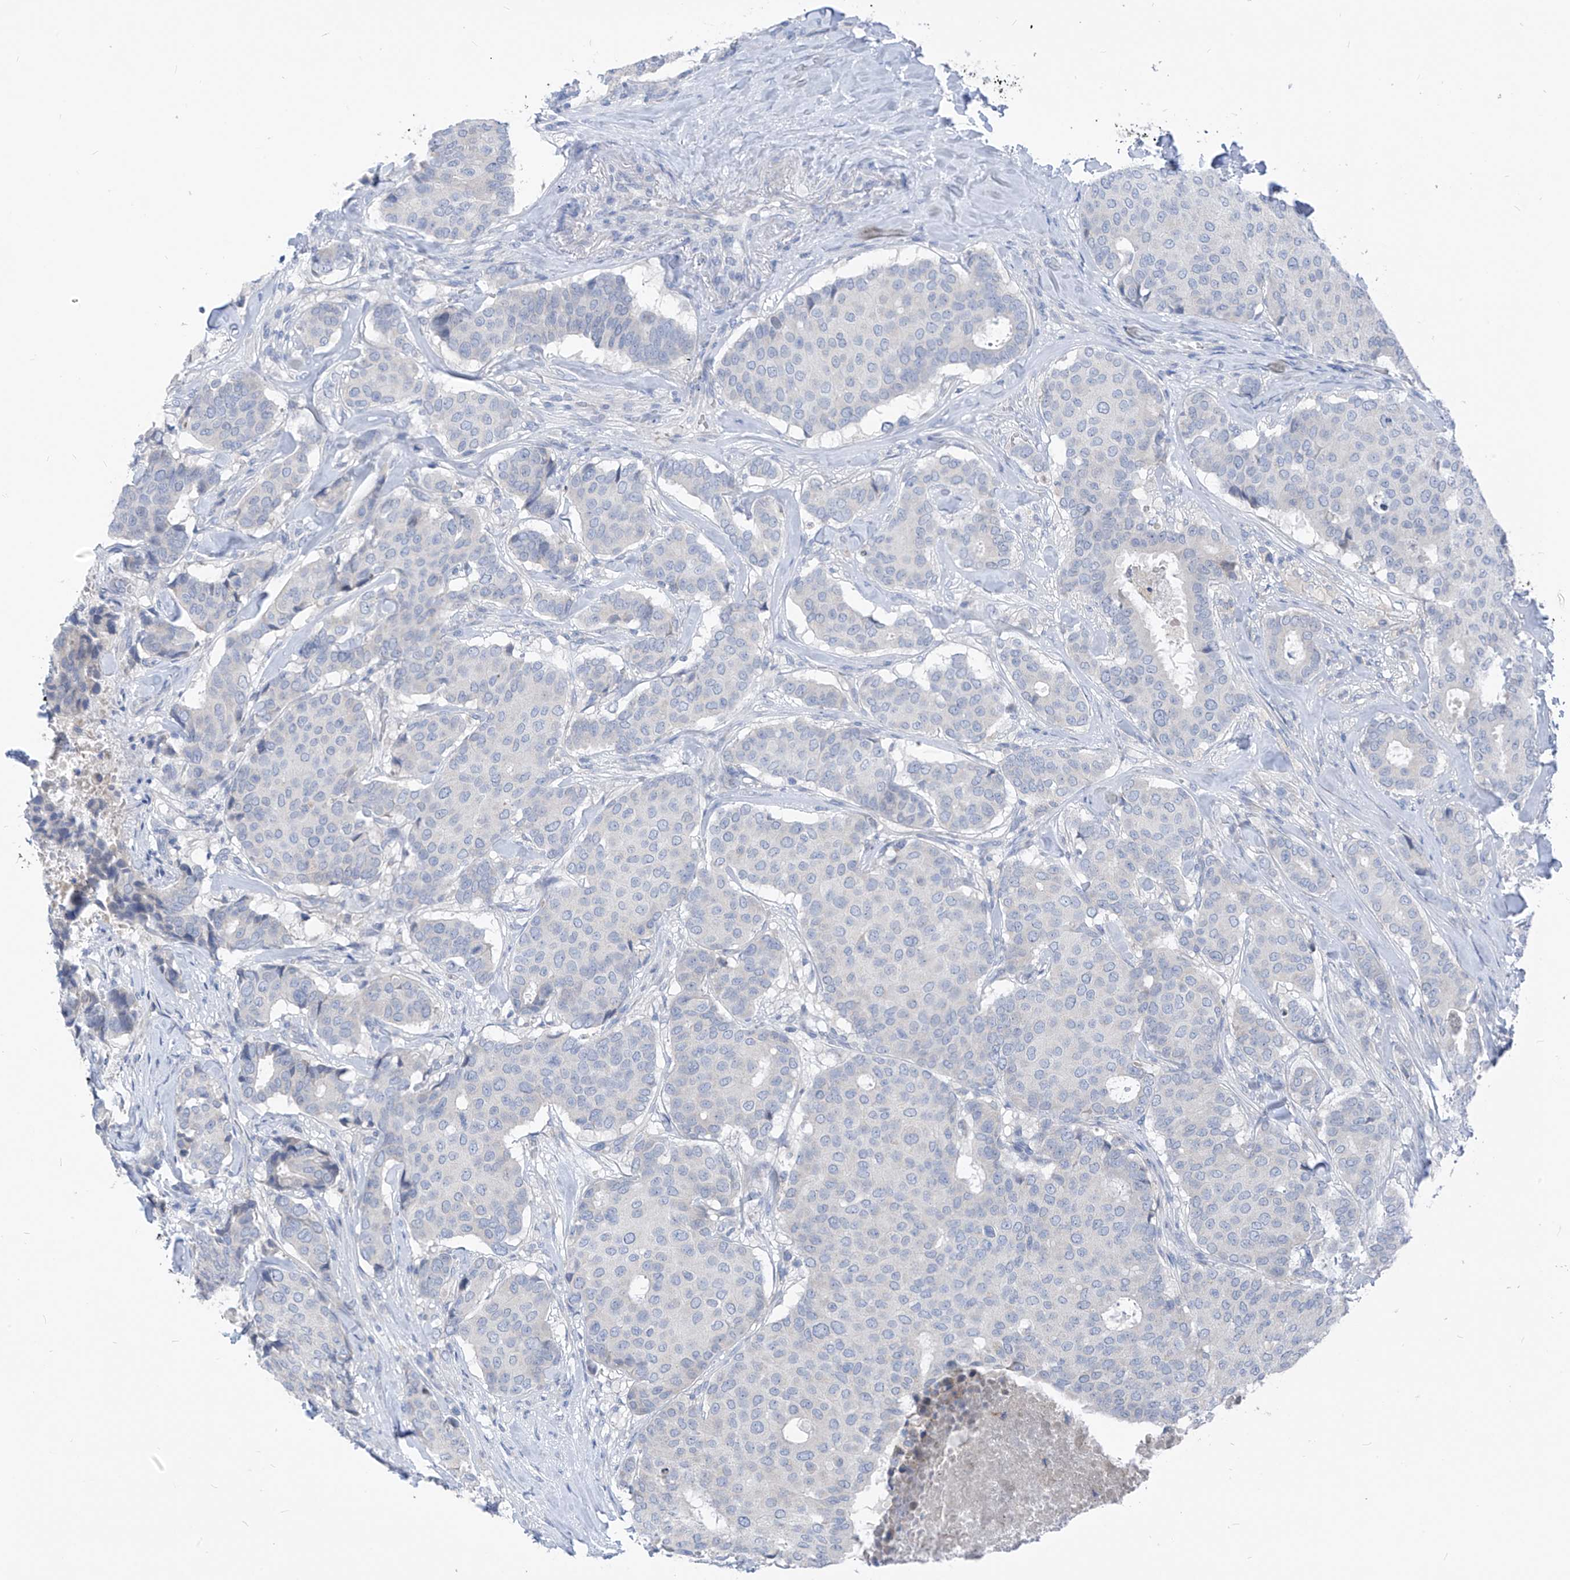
{"staining": {"intensity": "negative", "quantity": "none", "location": "none"}, "tissue": "breast cancer", "cell_type": "Tumor cells", "image_type": "cancer", "snomed": [{"axis": "morphology", "description": "Duct carcinoma"}, {"axis": "topography", "description": "Breast"}], "caption": "This micrograph is of infiltrating ductal carcinoma (breast) stained with immunohistochemistry to label a protein in brown with the nuclei are counter-stained blue. There is no staining in tumor cells.", "gene": "LDAH", "patient": {"sex": "female", "age": 75}}